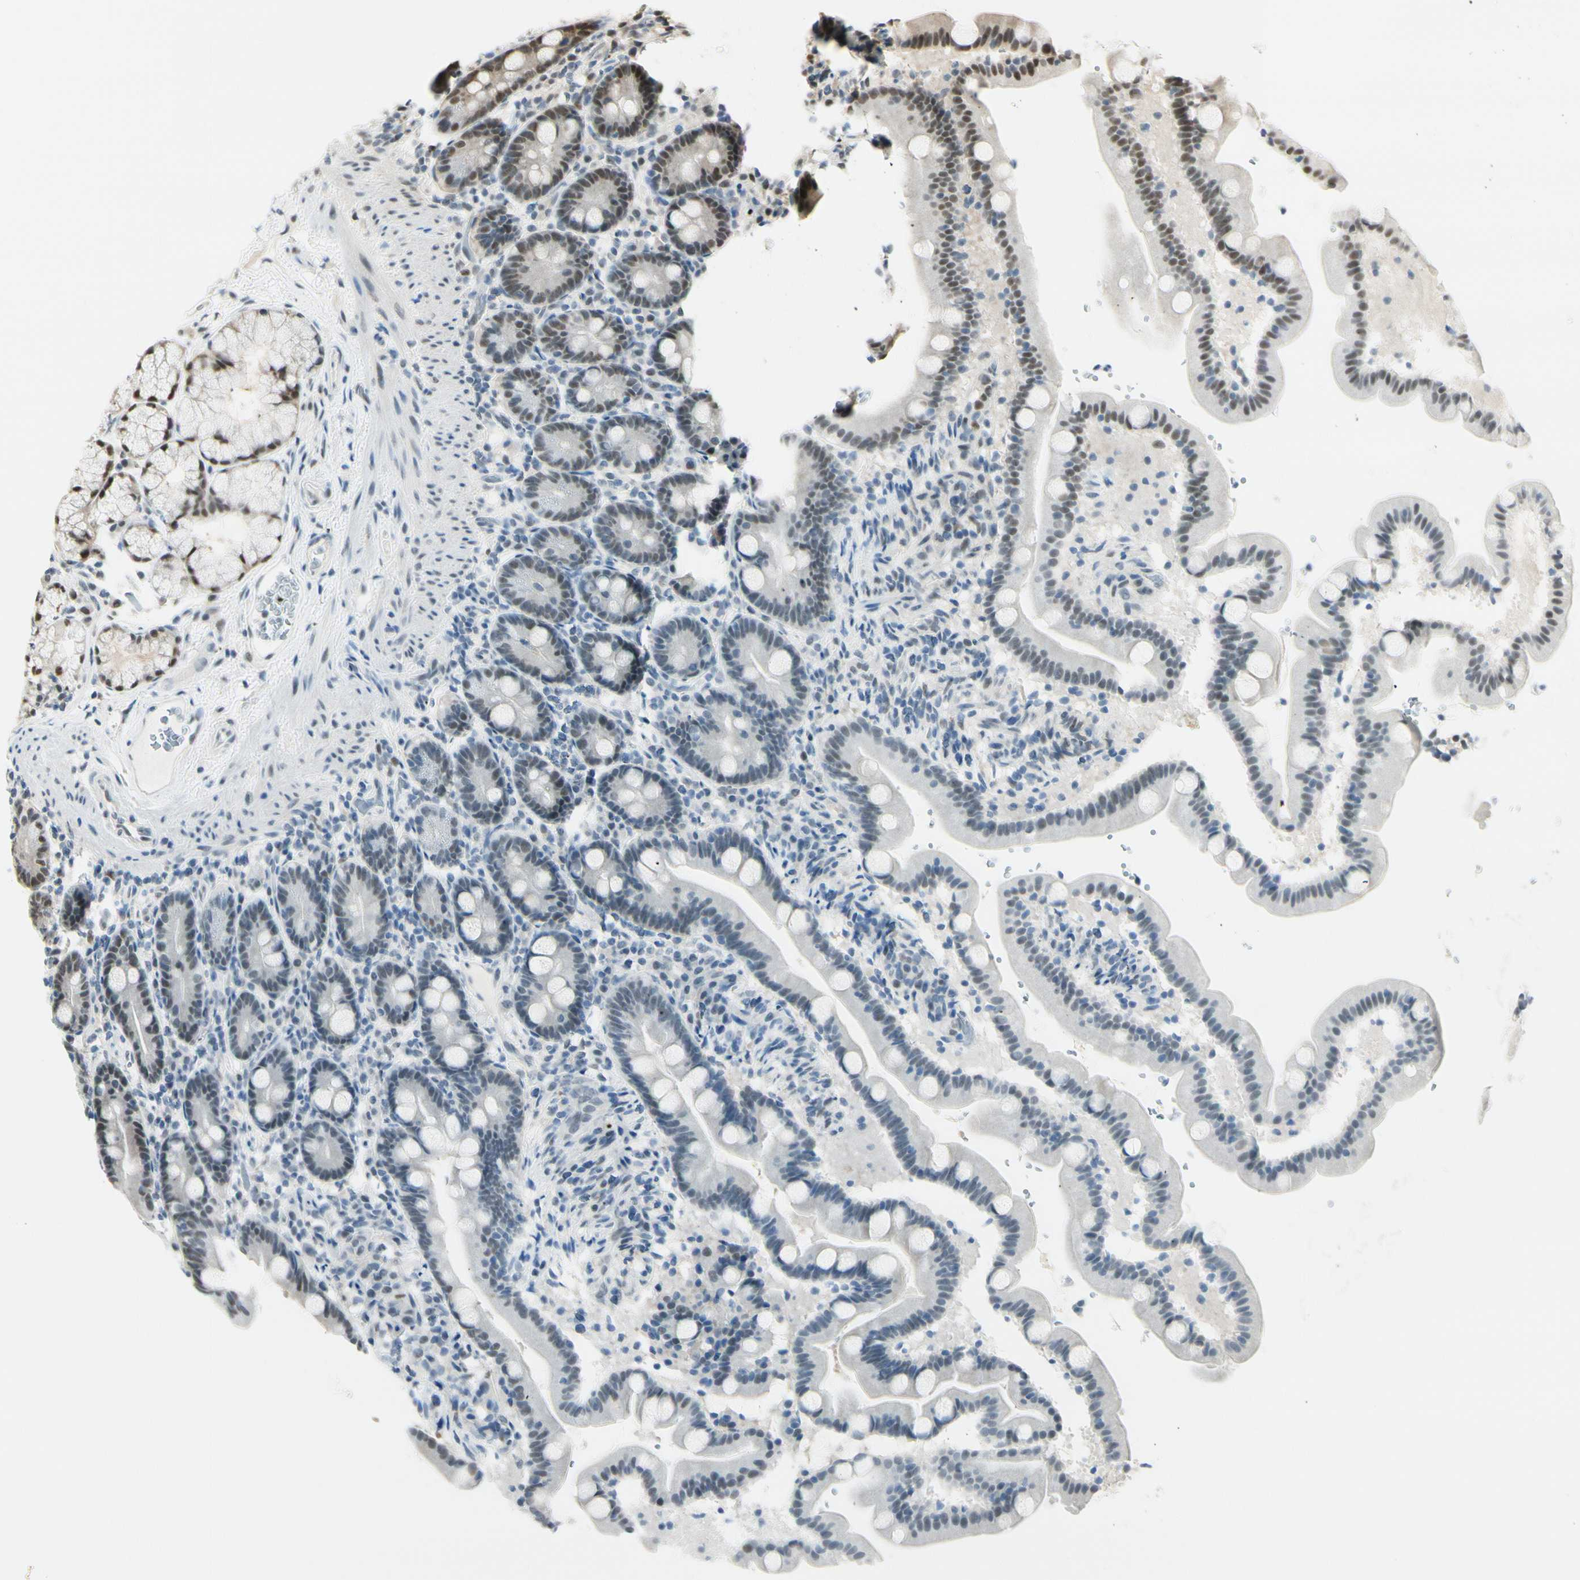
{"staining": {"intensity": "moderate", "quantity": "25%-75%", "location": "nuclear"}, "tissue": "duodenum", "cell_type": "Glandular cells", "image_type": "normal", "snomed": [{"axis": "morphology", "description": "Normal tissue, NOS"}, {"axis": "topography", "description": "Duodenum"}], "caption": "This histopathology image exhibits immunohistochemistry (IHC) staining of benign human duodenum, with medium moderate nuclear staining in about 25%-75% of glandular cells.", "gene": "HSF1", "patient": {"sex": "male", "age": 54}}